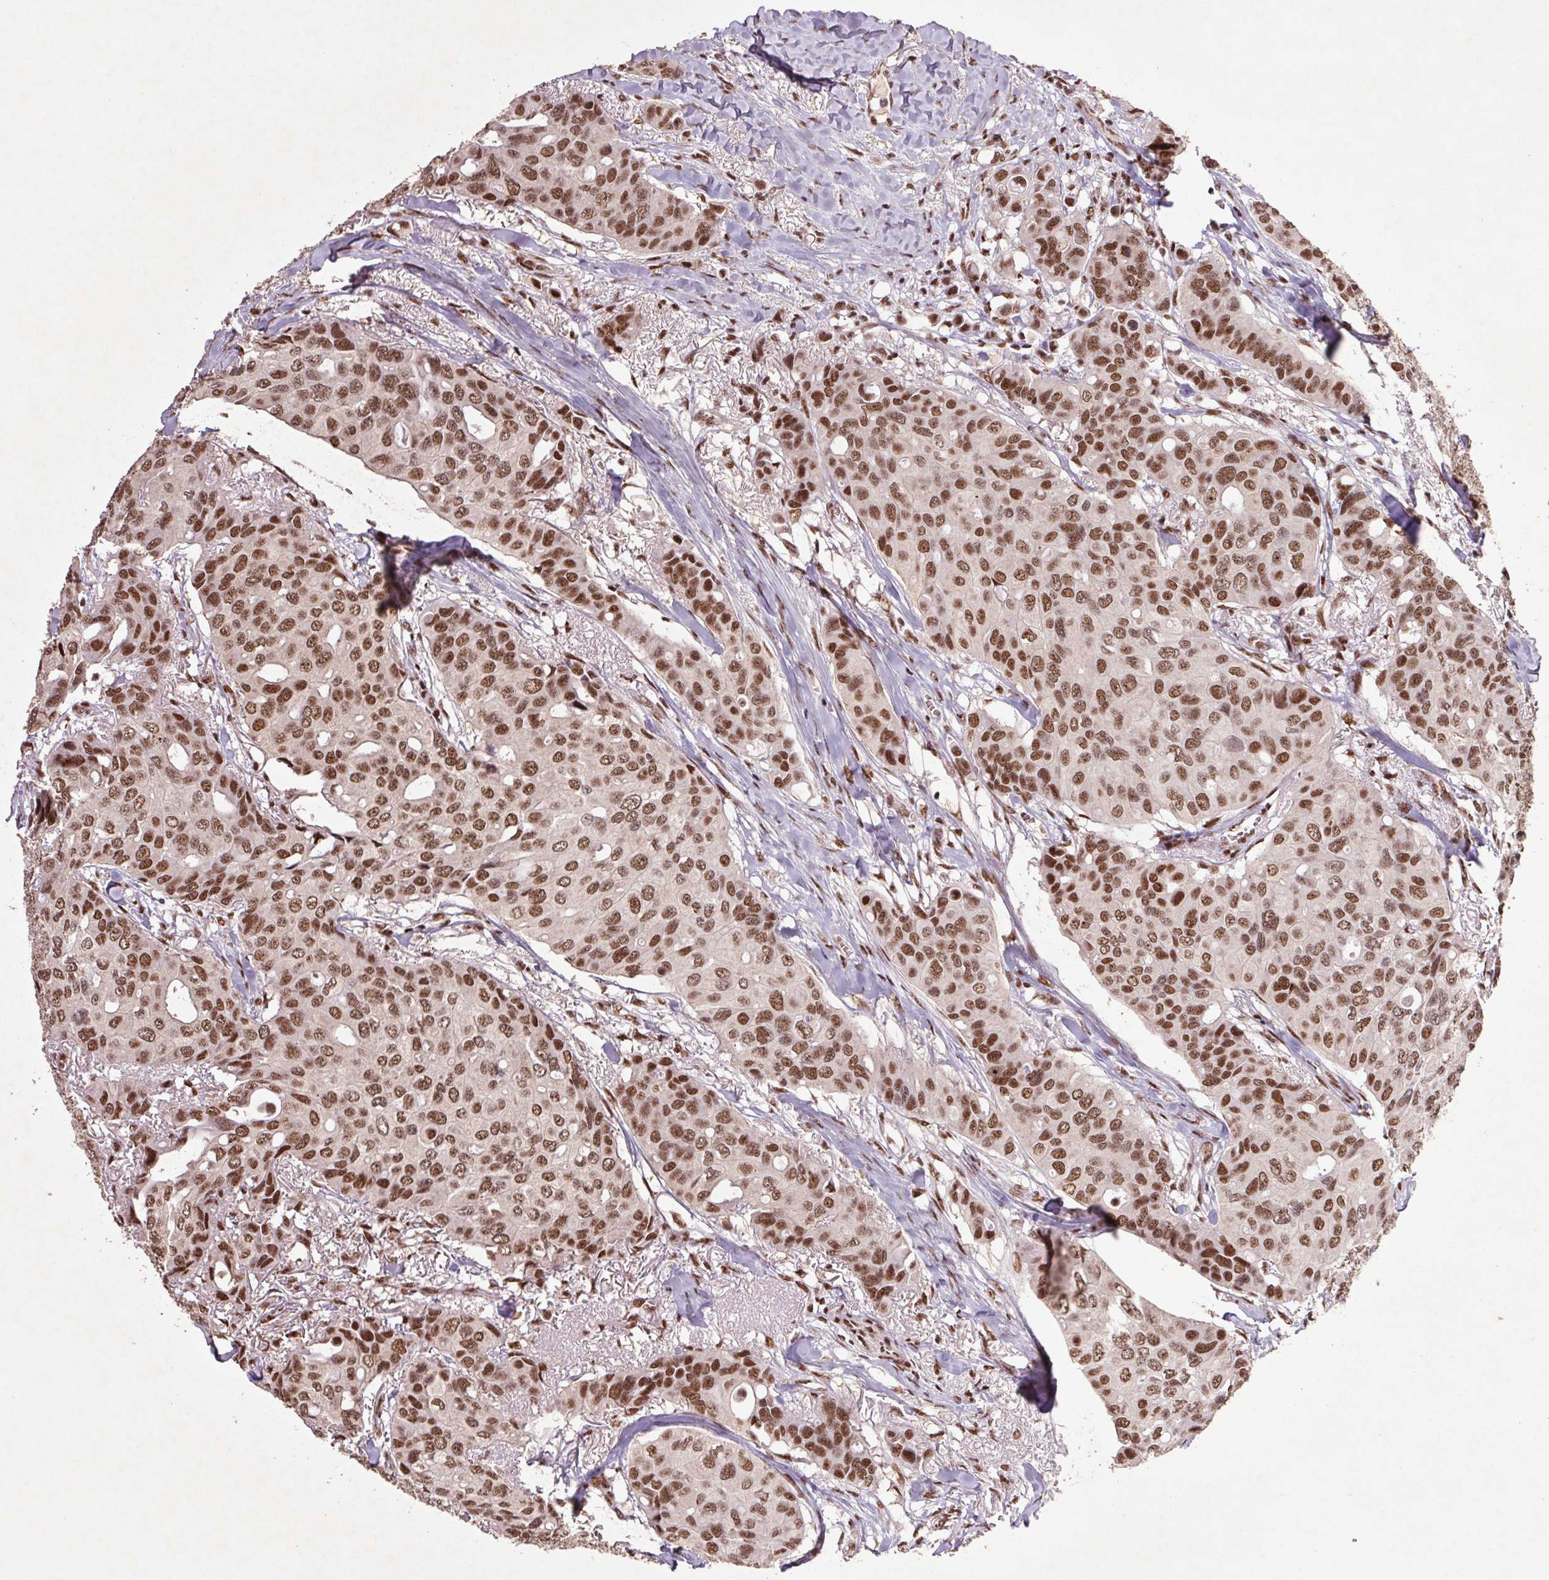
{"staining": {"intensity": "moderate", "quantity": ">75%", "location": "nuclear"}, "tissue": "breast cancer", "cell_type": "Tumor cells", "image_type": "cancer", "snomed": [{"axis": "morphology", "description": "Duct carcinoma"}, {"axis": "topography", "description": "Breast"}], "caption": "The photomicrograph exhibits staining of intraductal carcinoma (breast), revealing moderate nuclear protein expression (brown color) within tumor cells. (DAB (3,3'-diaminobenzidine) IHC, brown staining for protein, blue staining for nuclei).", "gene": "LDLRAD4", "patient": {"sex": "female", "age": 54}}